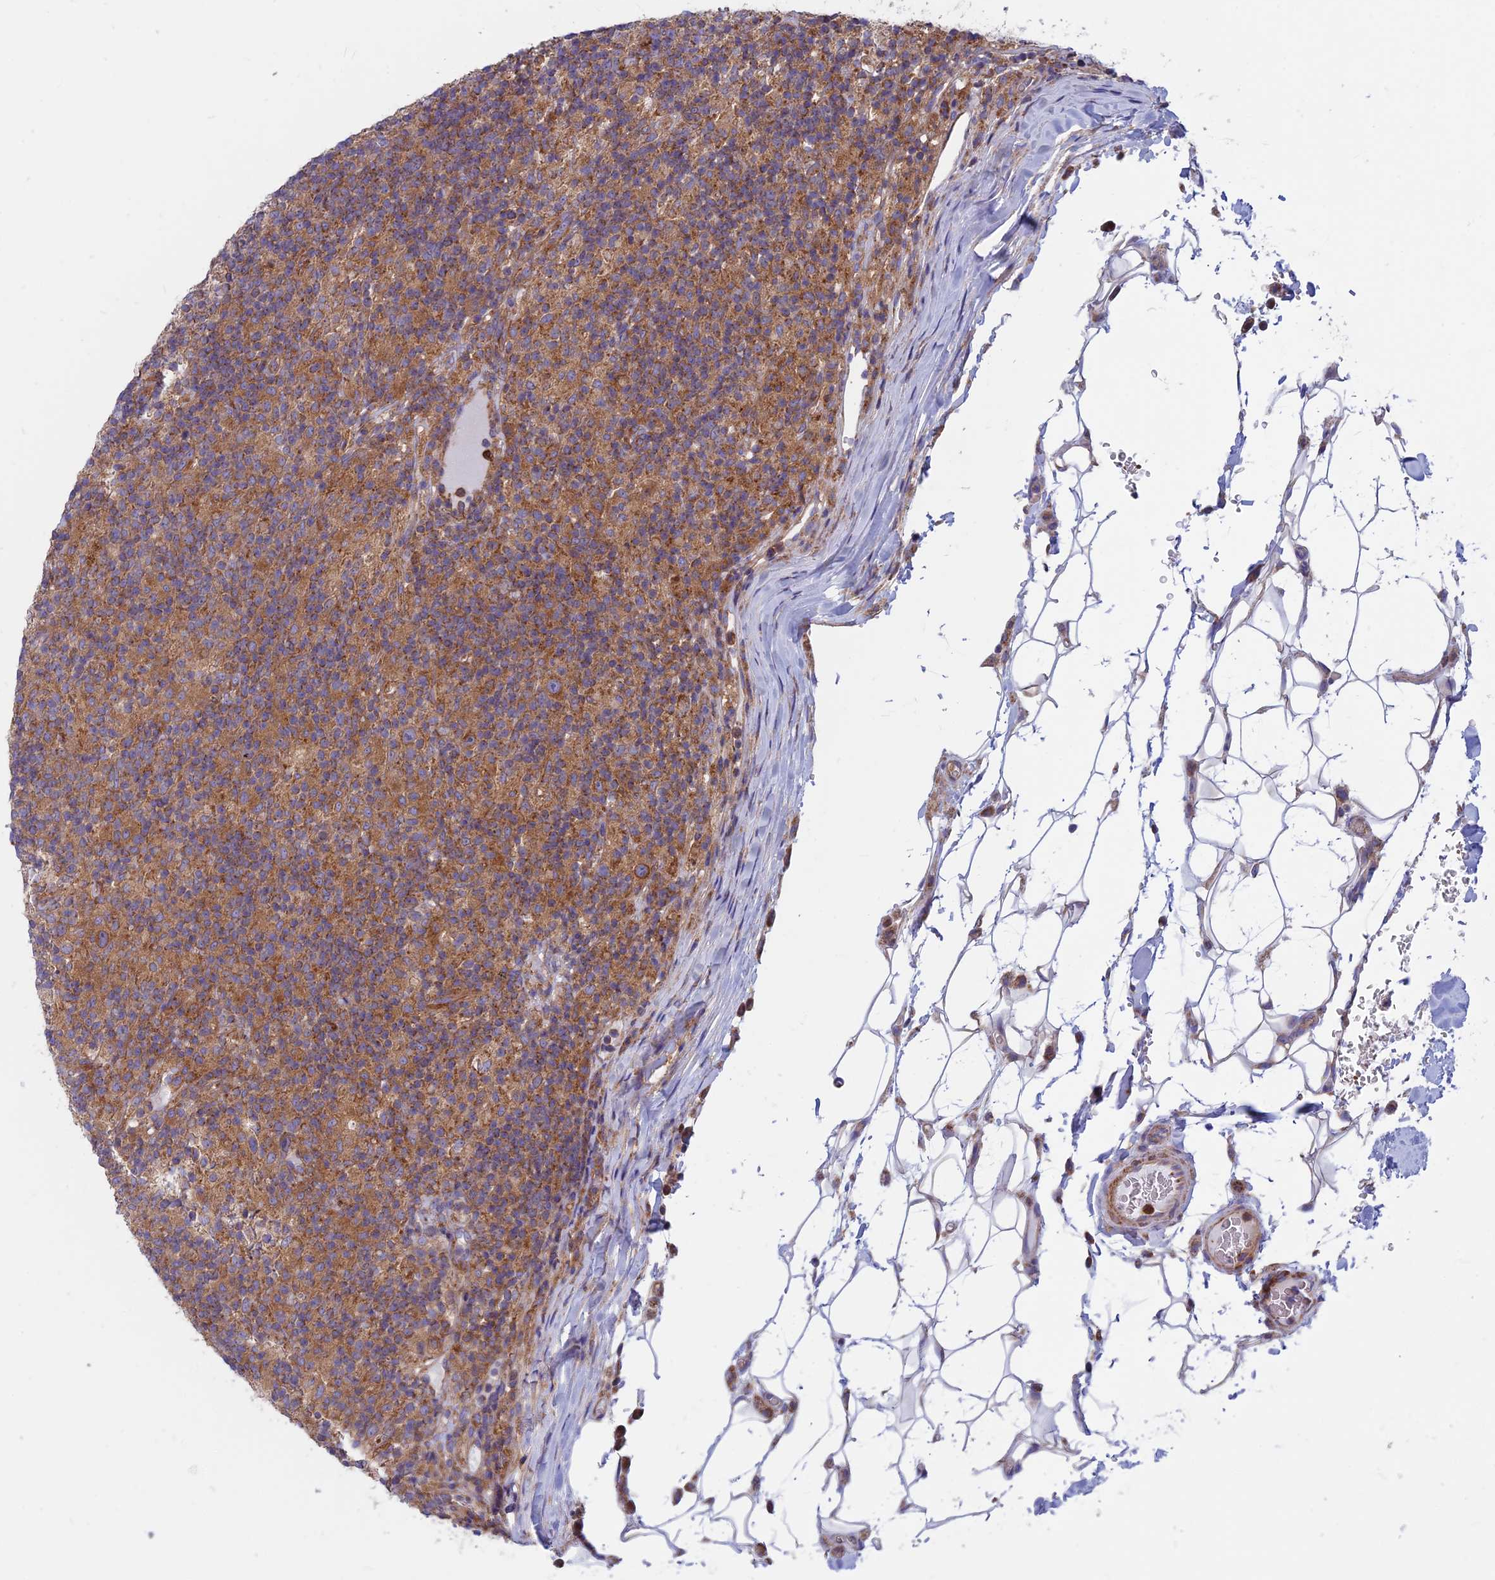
{"staining": {"intensity": "moderate", "quantity": ">75%", "location": "cytoplasmic/membranous"}, "tissue": "lymphoma", "cell_type": "Tumor cells", "image_type": "cancer", "snomed": [{"axis": "morphology", "description": "Hodgkin's disease, NOS"}, {"axis": "topography", "description": "Lymph node"}], "caption": "Moderate cytoplasmic/membranous protein staining is identified in about >75% of tumor cells in lymphoma. (DAB IHC, brown staining for protein, blue staining for nuclei).", "gene": "DNM1L", "patient": {"sex": "male", "age": 70}}